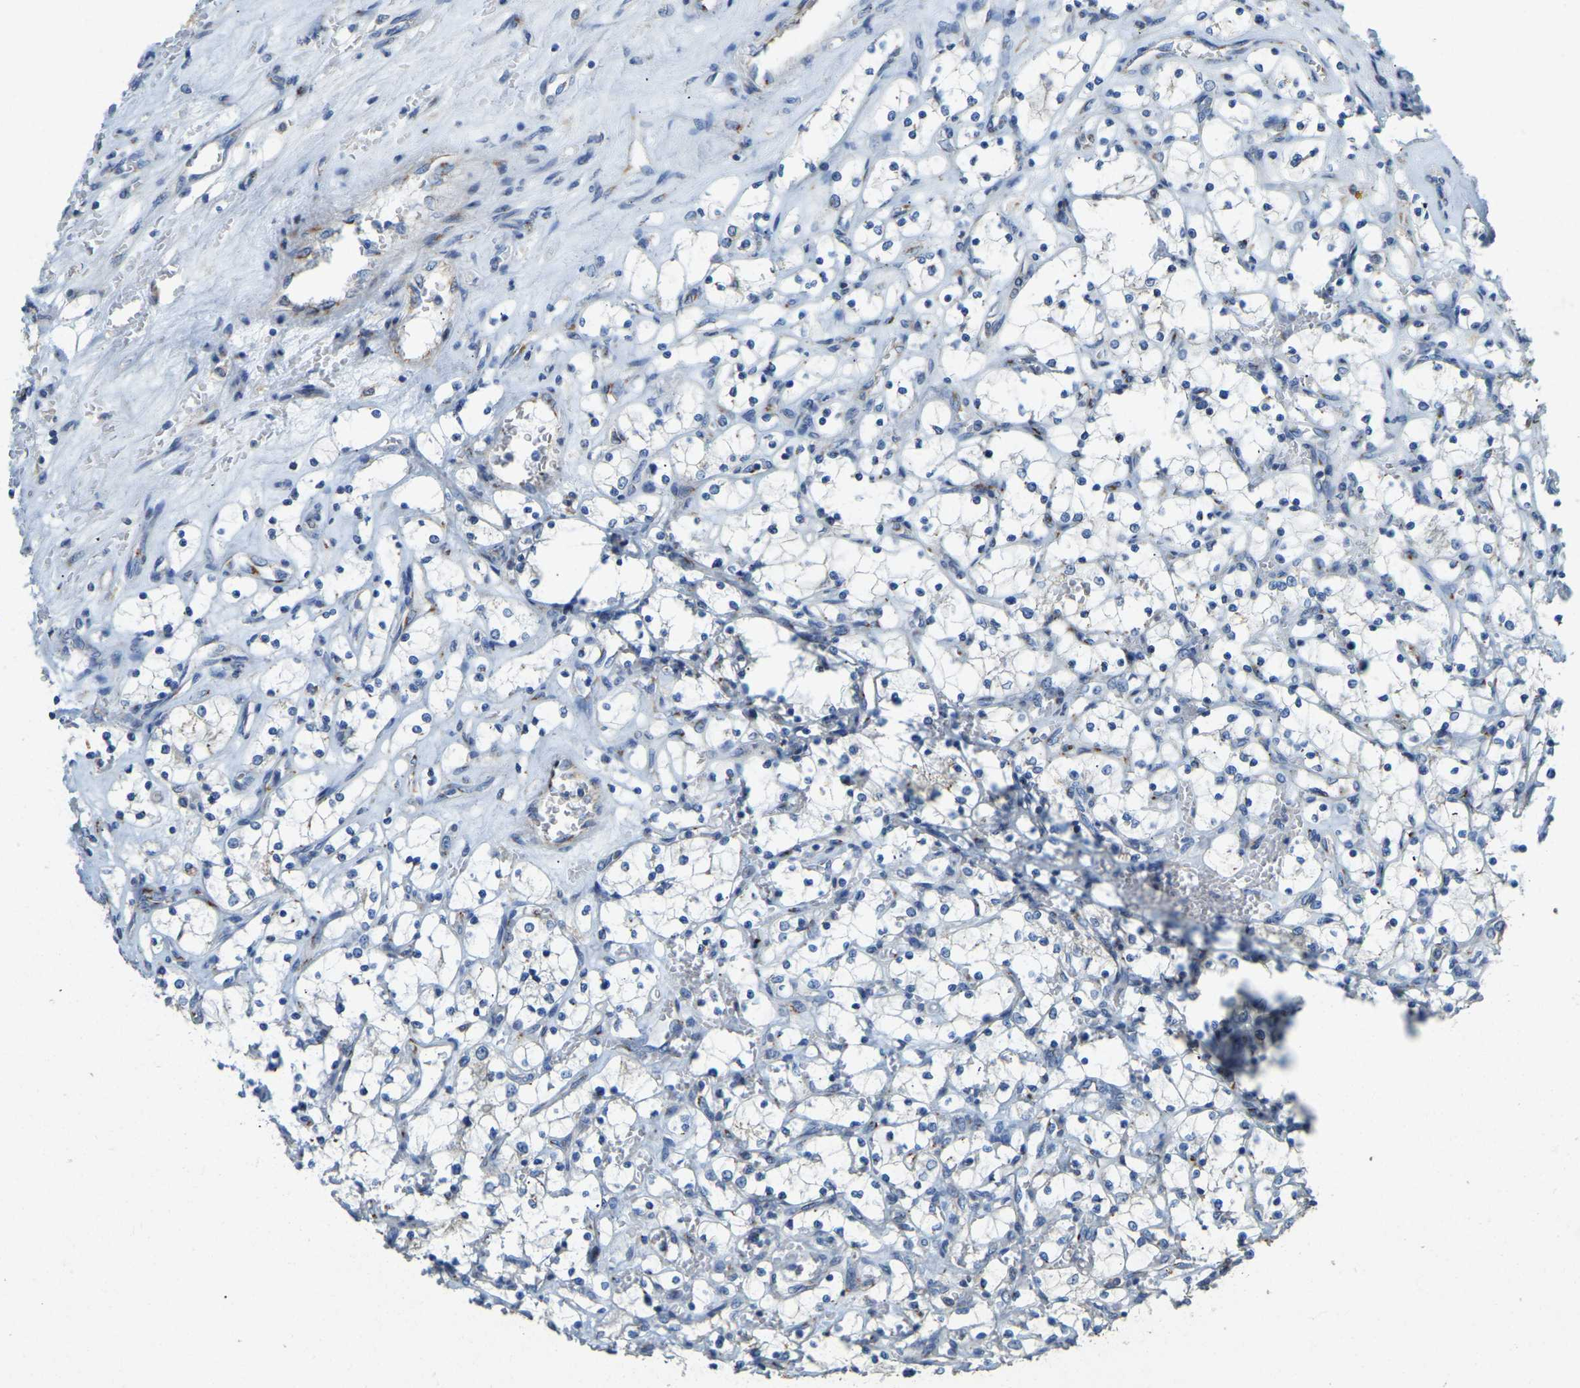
{"staining": {"intensity": "negative", "quantity": "none", "location": "none"}, "tissue": "renal cancer", "cell_type": "Tumor cells", "image_type": "cancer", "snomed": [{"axis": "morphology", "description": "Adenocarcinoma, NOS"}, {"axis": "topography", "description": "Kidney"}], "caption": "The histopathology image displays no significant expression in tumor cells of renal adenocarcinoma. (Immunohistochemistry, brightfield microscopy, high magnification).", "gene": "FAM174A", "patient": {"sex": "female", "age": 69}}